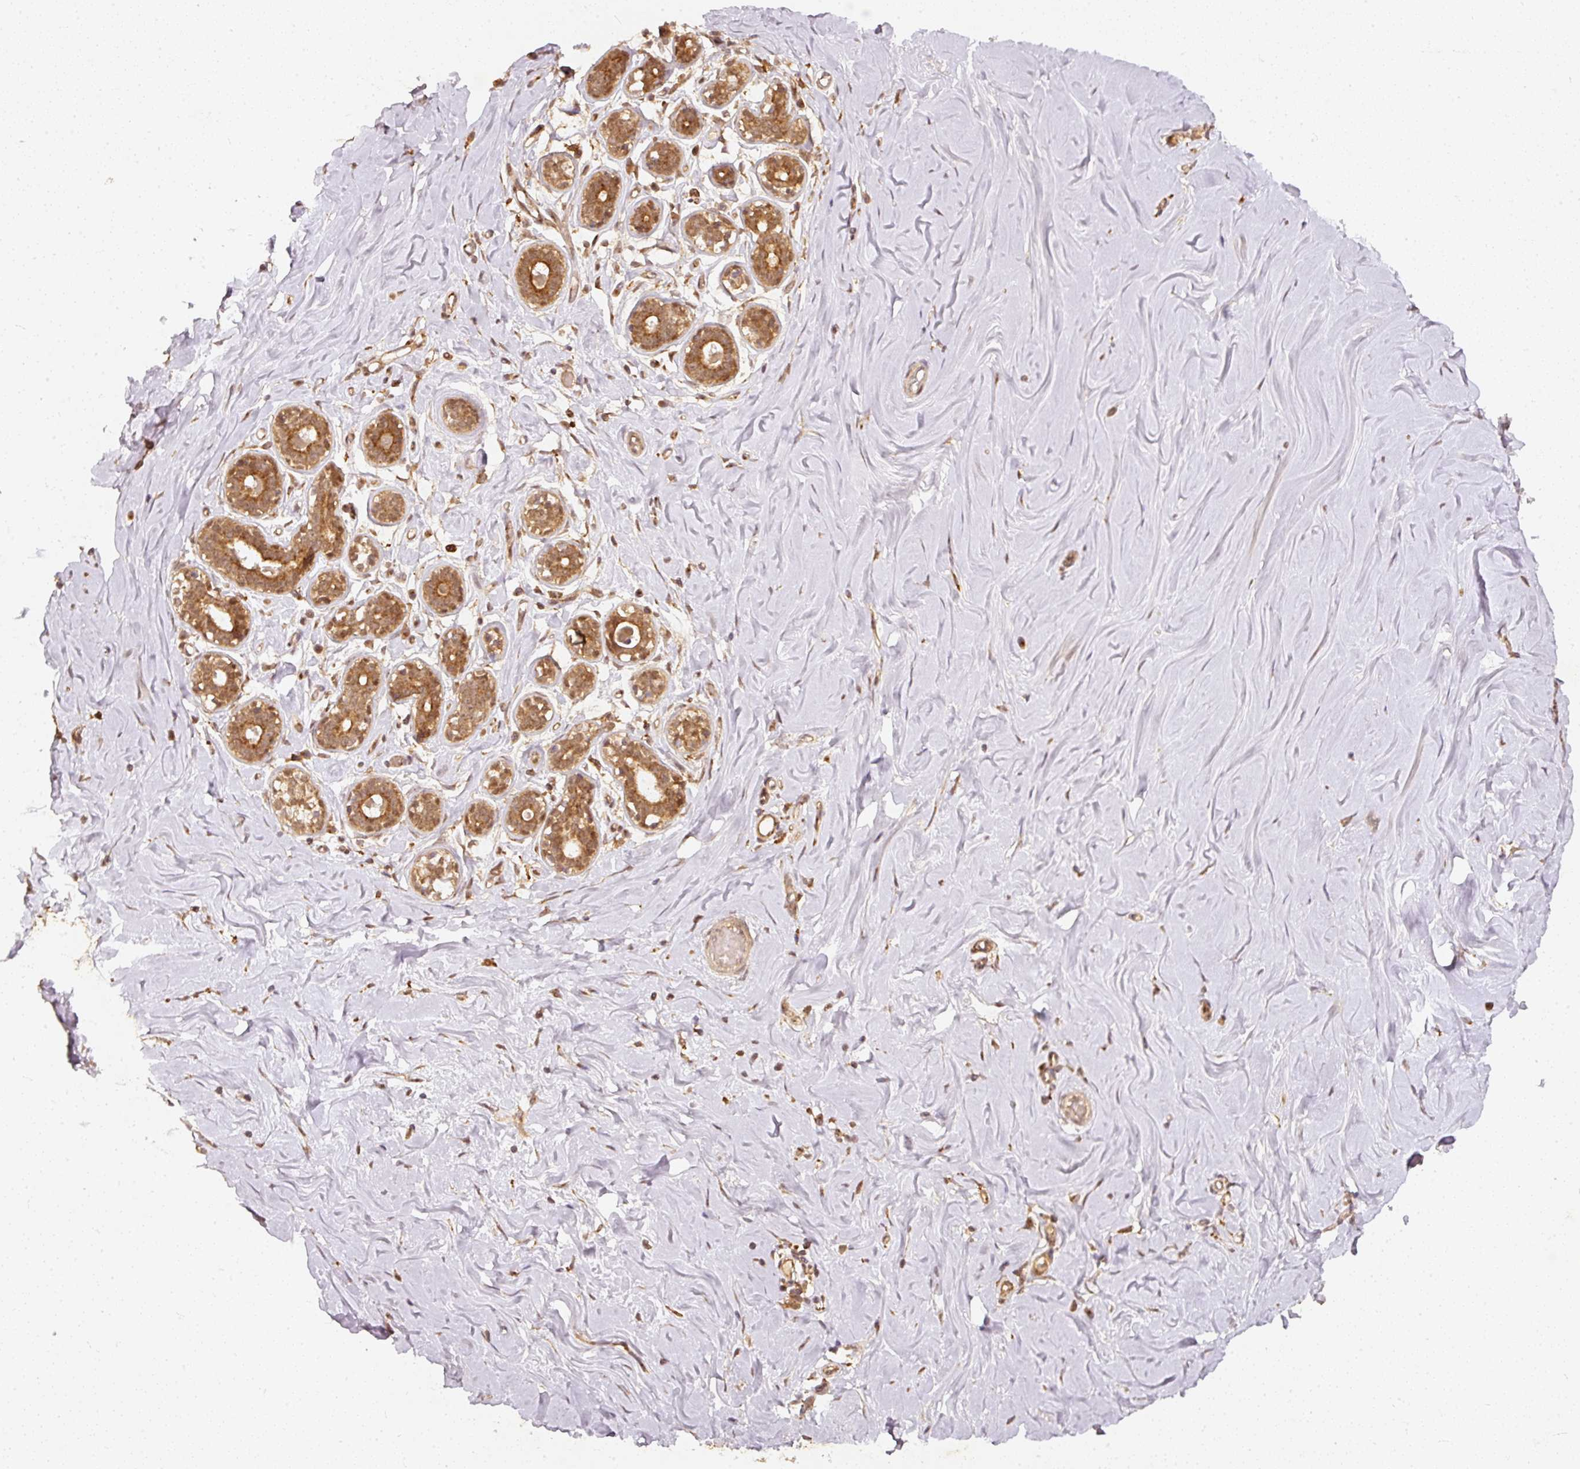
{"staining": {"intensity": "negative", "quantity": "none", "location": "none"}, "tissue": "breast", "cell_type": "Adipocytes", "image_type": "normal", "snomed": [{"axis": "morphology", "description": "Normal tissue, NOS"}, {"axis": "topography", "description": "Breast"}], "caption": "Immunohistochemistry of normal breast reveals no staining in adipocytes. (Immunohistochemistry (ihc), brightfield microscopy, high magnification).", "gene": "ZNF580", "patient": {"sex": "female", "age": 27}}